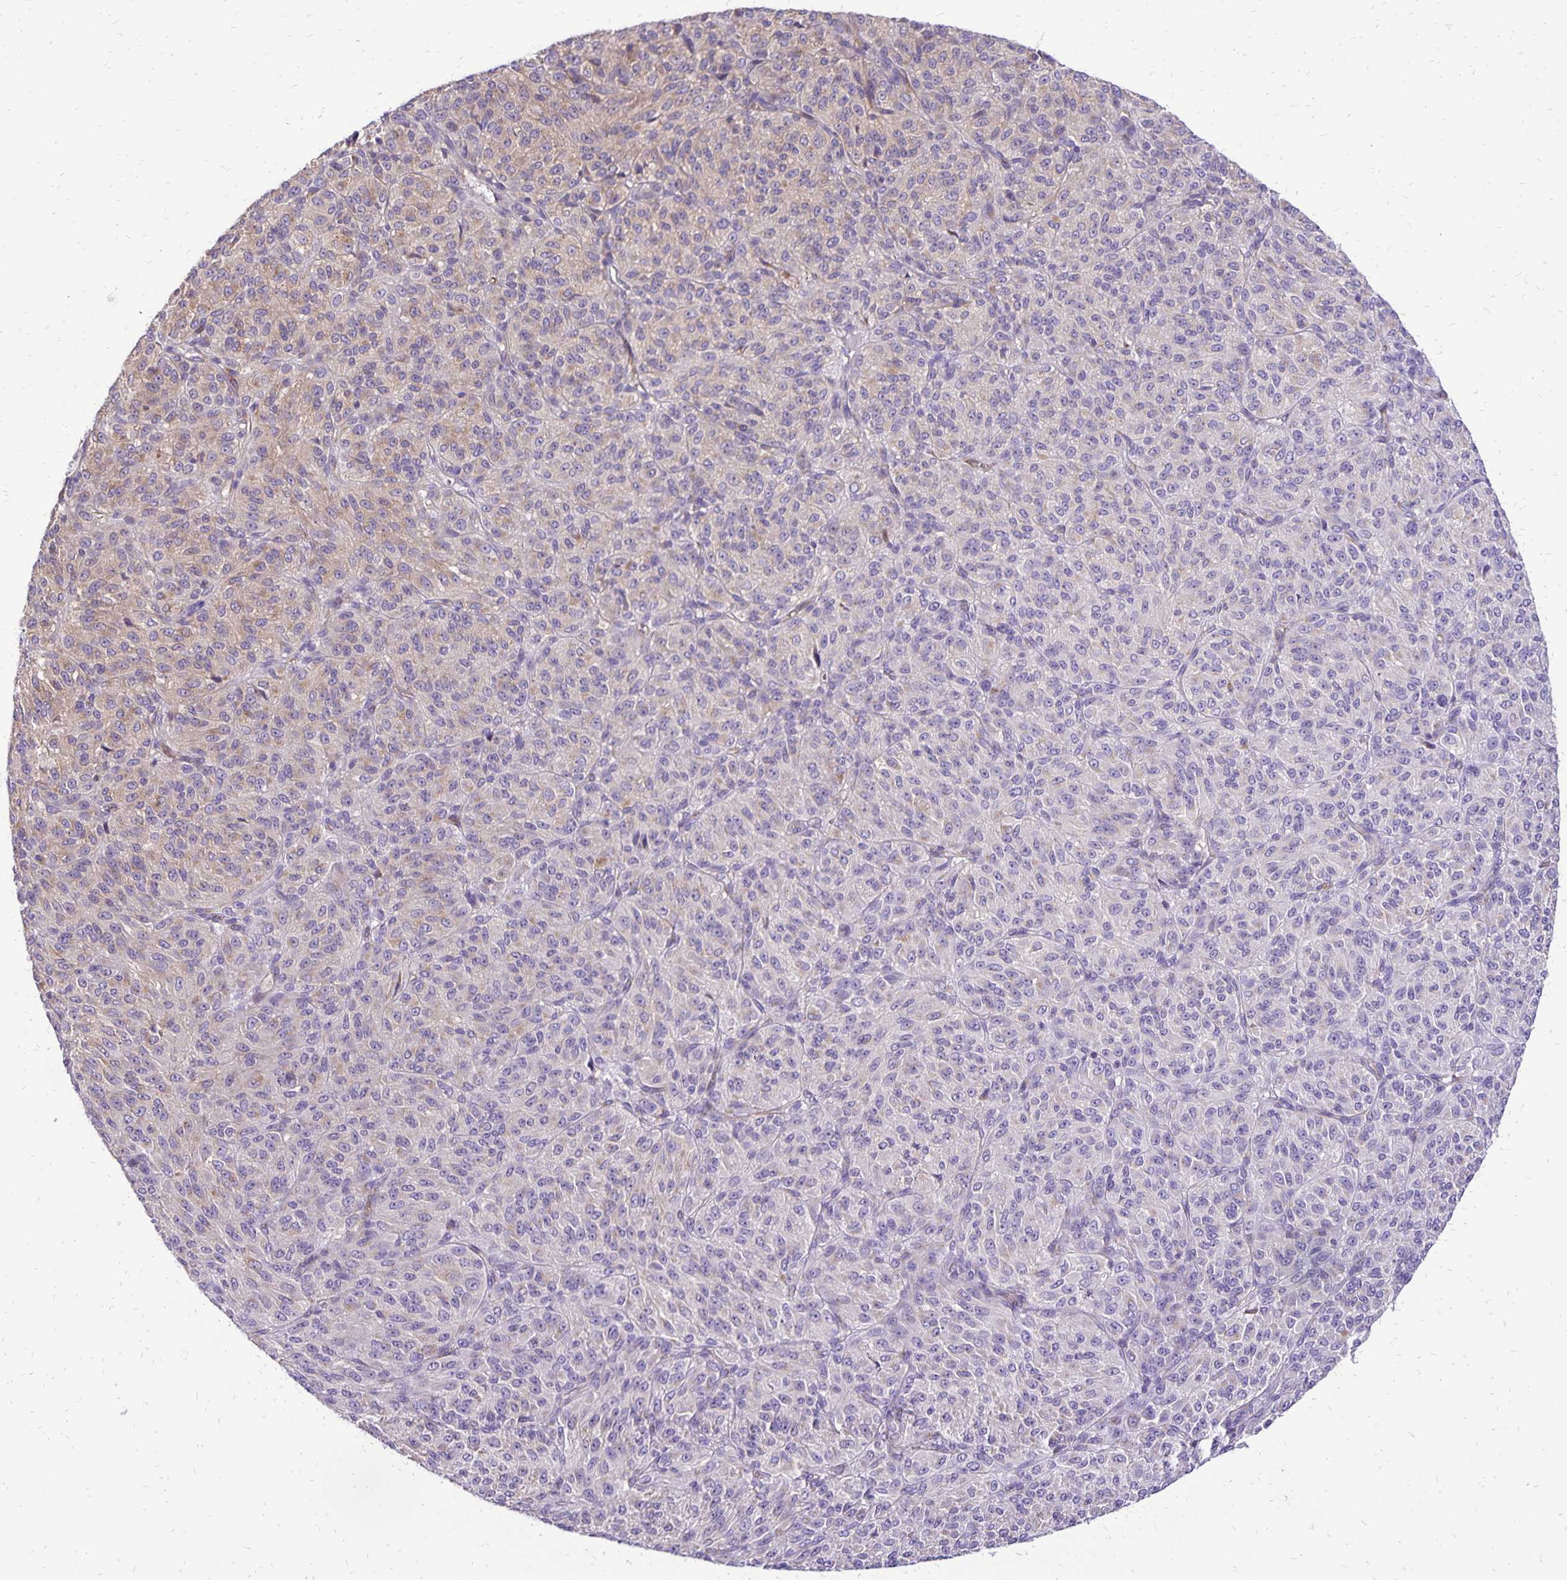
{"staining": {"intensity": "negative", "quantity": "none", "location": "none"}, "tissue": "melanoma", "cell_type": "Tumor cells", "image_type": "cancer", "snomed": [{"axis": "morphology", "description": "Malignant melanoma, Metastatic site"}, {"axis": "topography", "description": "Brain"}], "caption": "An image of human melanoma is negative for staining in tumor cells. (DAB (3,3'-diaminobenzidine) immunohistochemistry (IHC) with hematoxylin counter stain).", "gene": "EIF5A", "patient": {"sex": "female", "age": 56}}